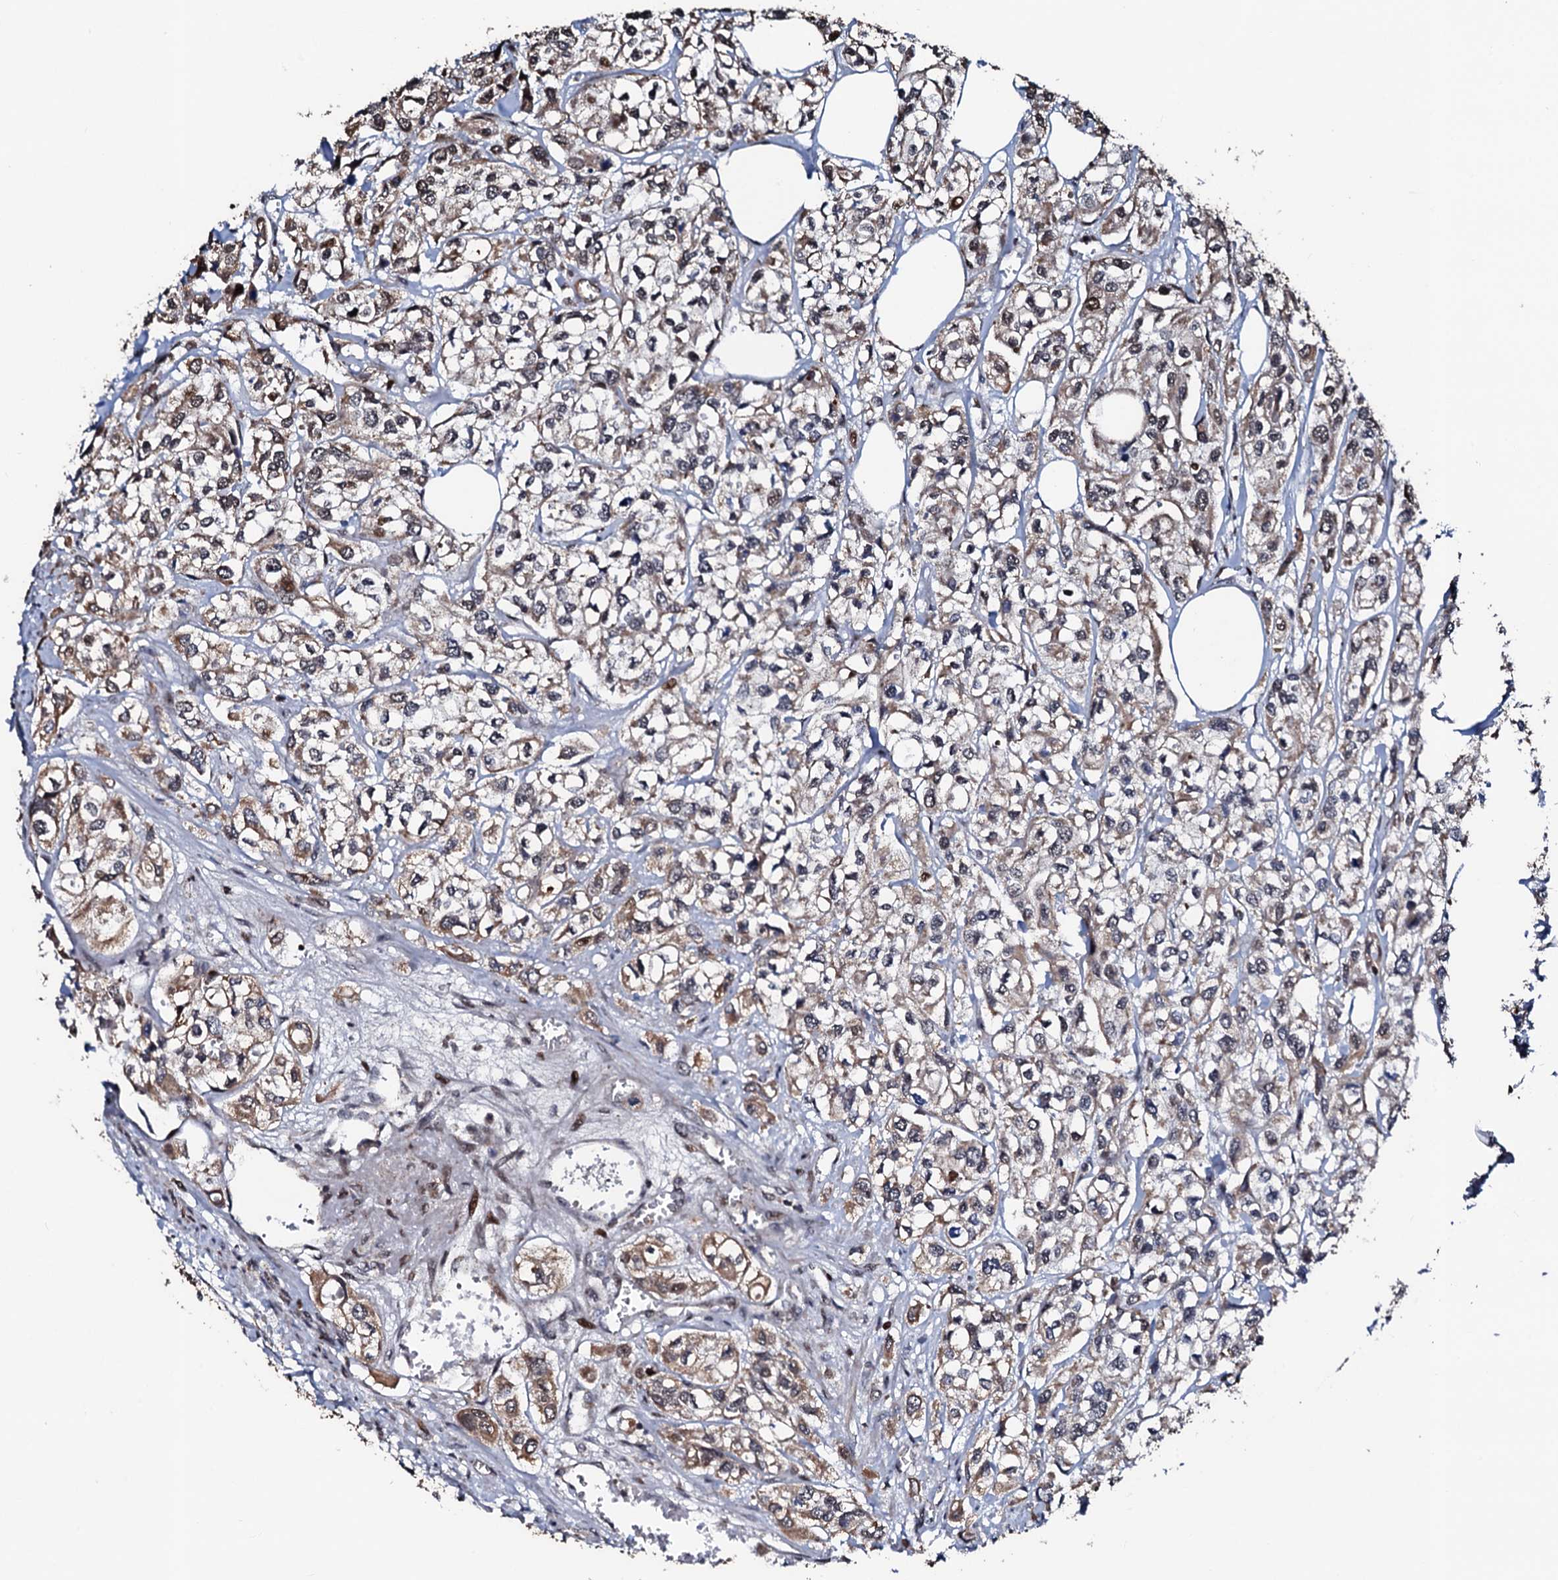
{"staining": {"intensity": "moderate", "quantity": ">75%", "location": "cytoplasmic/membranous,nuclear"}, "tissue": "urothelial cancer", "cell_type": "Tumor cells", "image_type": "cancer", "snomed": [{"axis": "morphology", "description": "Urothelial carcinoma, High grade"}, {"axis": "topography", "description": "Urinary bladder"}], "caption": "This is a histology image of IHC staining of high-grade urothelial carcinoma, which shows moderate staining in the cytoplasmic/membranous and nuclear of tumor cells.", "gene": "KIF18A", "patient": {"sex": "male", "age": 67}}